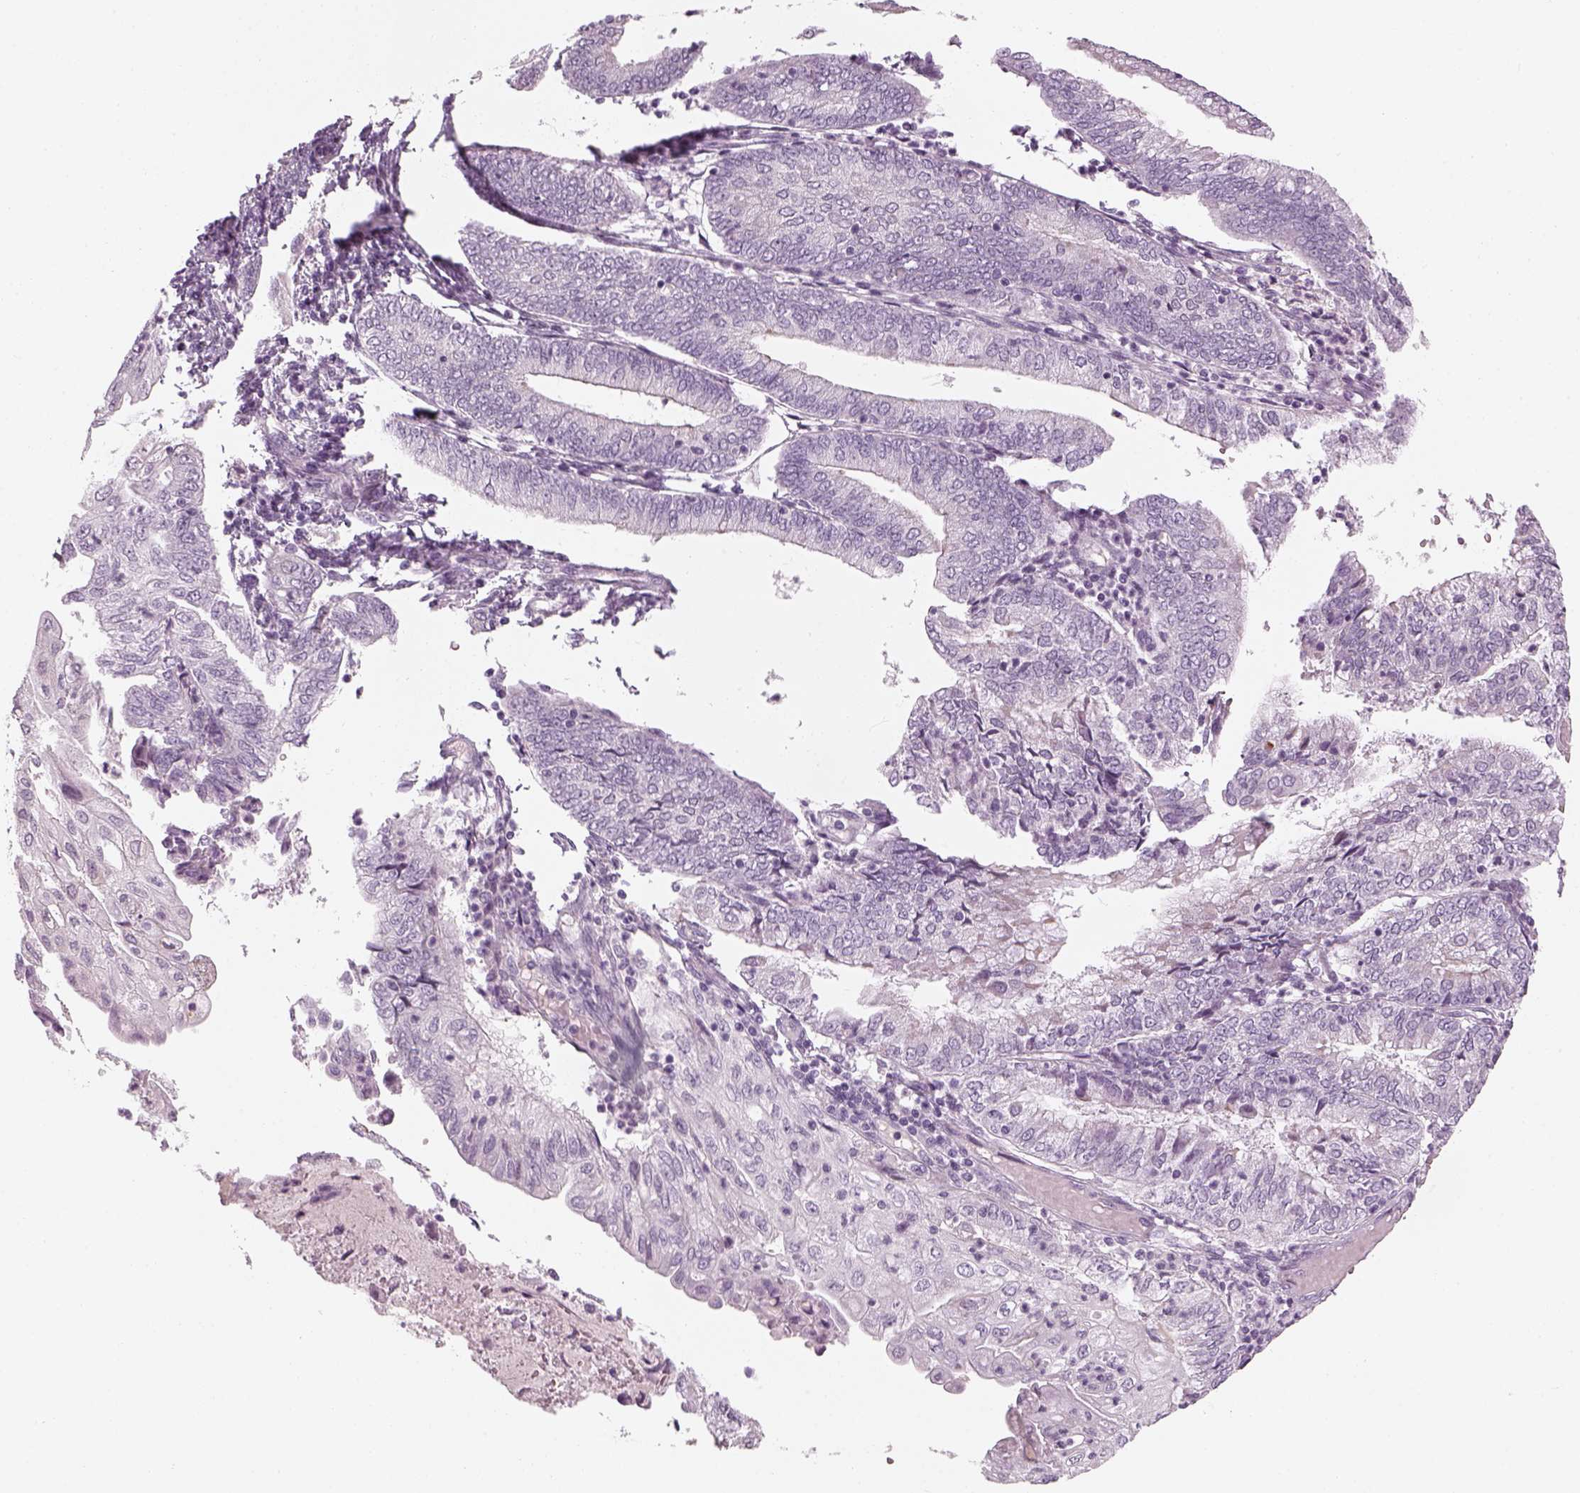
{"staining": {"intensity": "negative", "quantity": "none", "location": "none"}, "tissue": "endometrial cancer", "cell_type": "Tumor cells", "image_type": "cancer", "snomed": [{"axis": "morphology", "description": "Adenocarcinoma, NOS"}, {"axis": "topography", "description": "Endometrium"}], "caption": "High power microscopy image of an IHC histopathology image of adenocarcinoma (endometrial), revealing no significant expression in tumor cells.", "gene": "GAS2L2", "patient": {"sex": "female", "age": 55}}